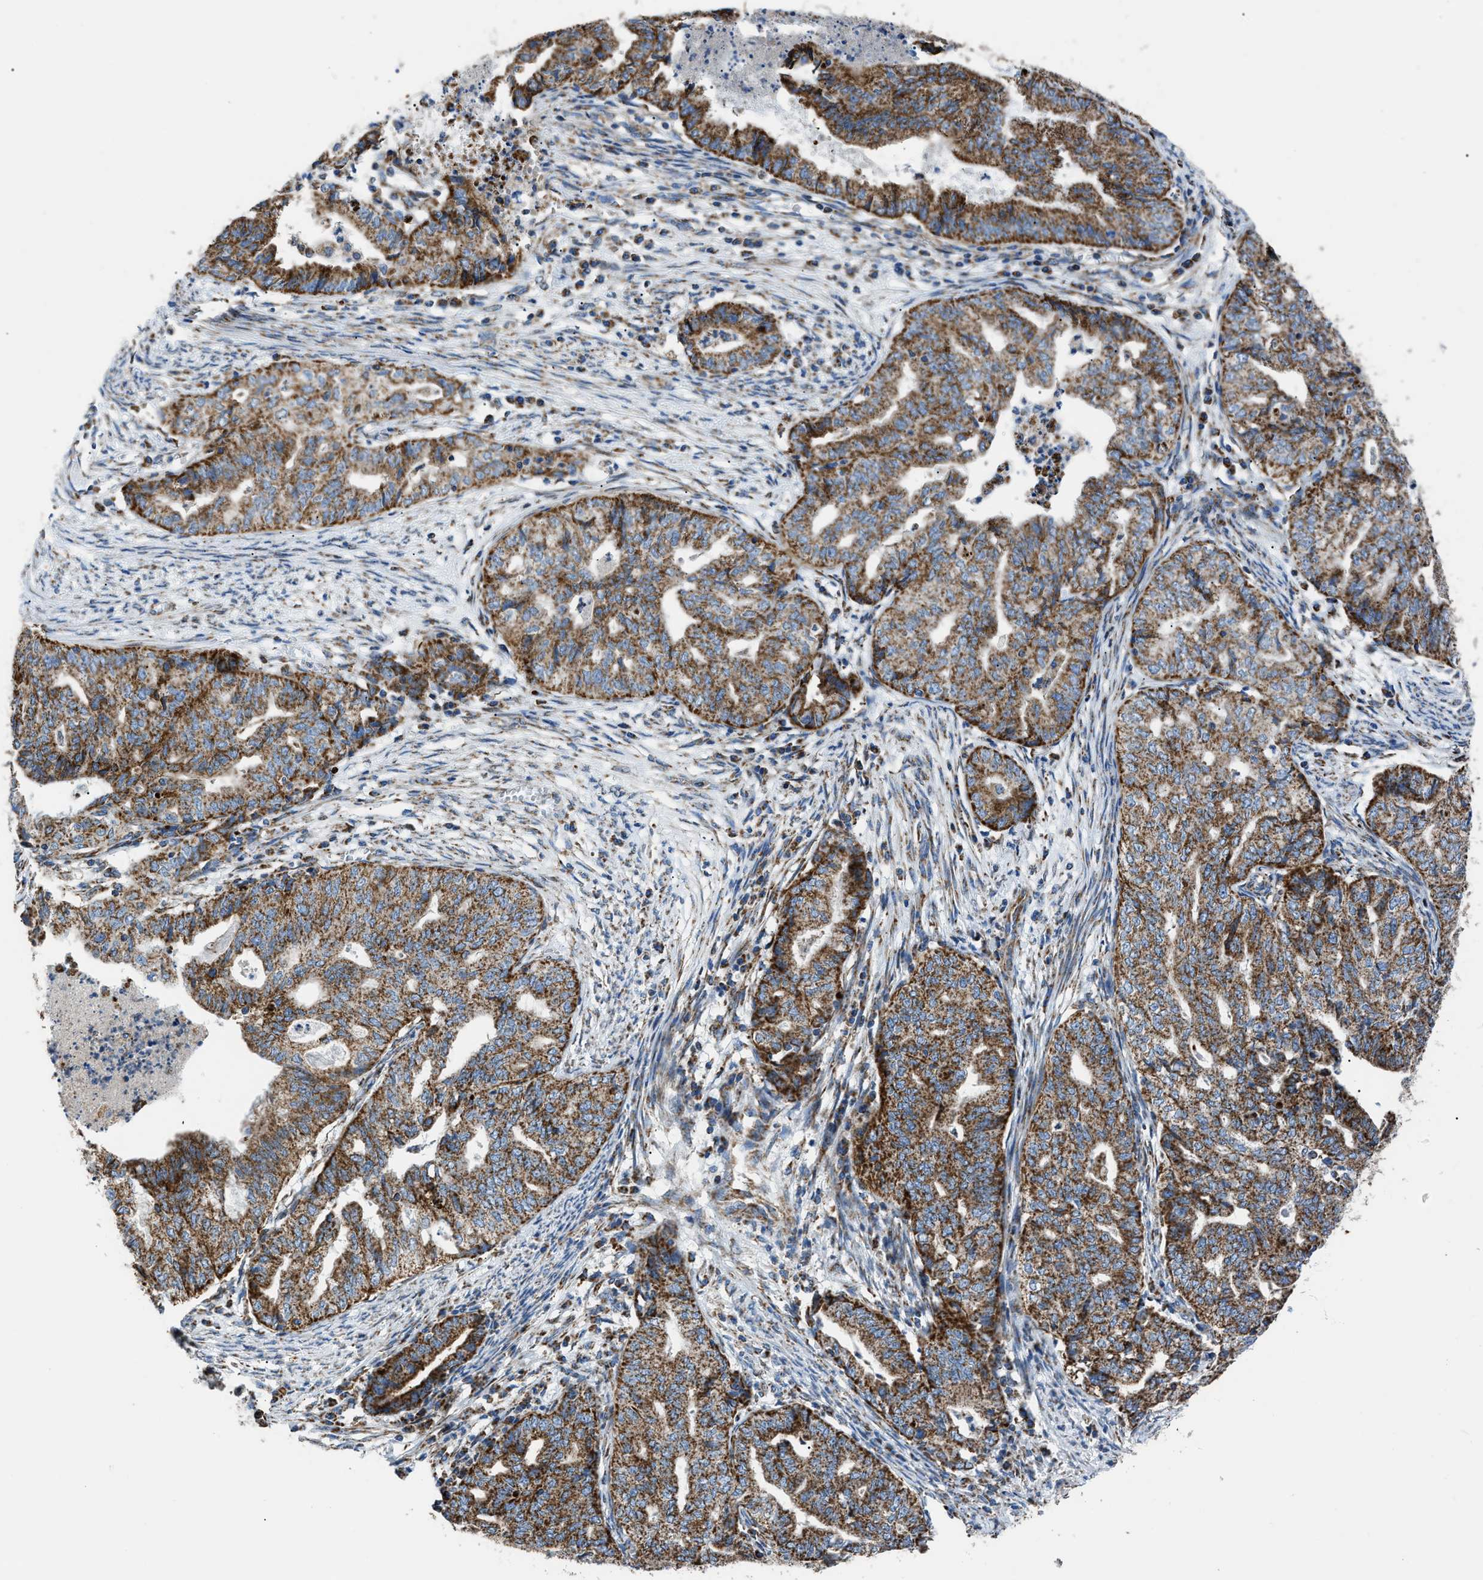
{"staining": {"intensity": "strong", "quantity": ">75%", "location": "cytoplasmic/membranous"}, "tissue": "endometrial cancer", "cell_type": "Tumor cells", "image_type": "cancer", "snomed": [{"axis": "morphology", "description": "Adenocarcinoma, NOS"}, {"axis": "topography", "description": "Endometrium"}], "caption": "Protein staining by immunohistochemistry (IHC) shows strong cytoplasmic/membranous expression in approximately >75% of tumor cells in endometrial adenocarcinoma.", "gene": "PHB2", "patient": {"sex": "female", "age": 79}}